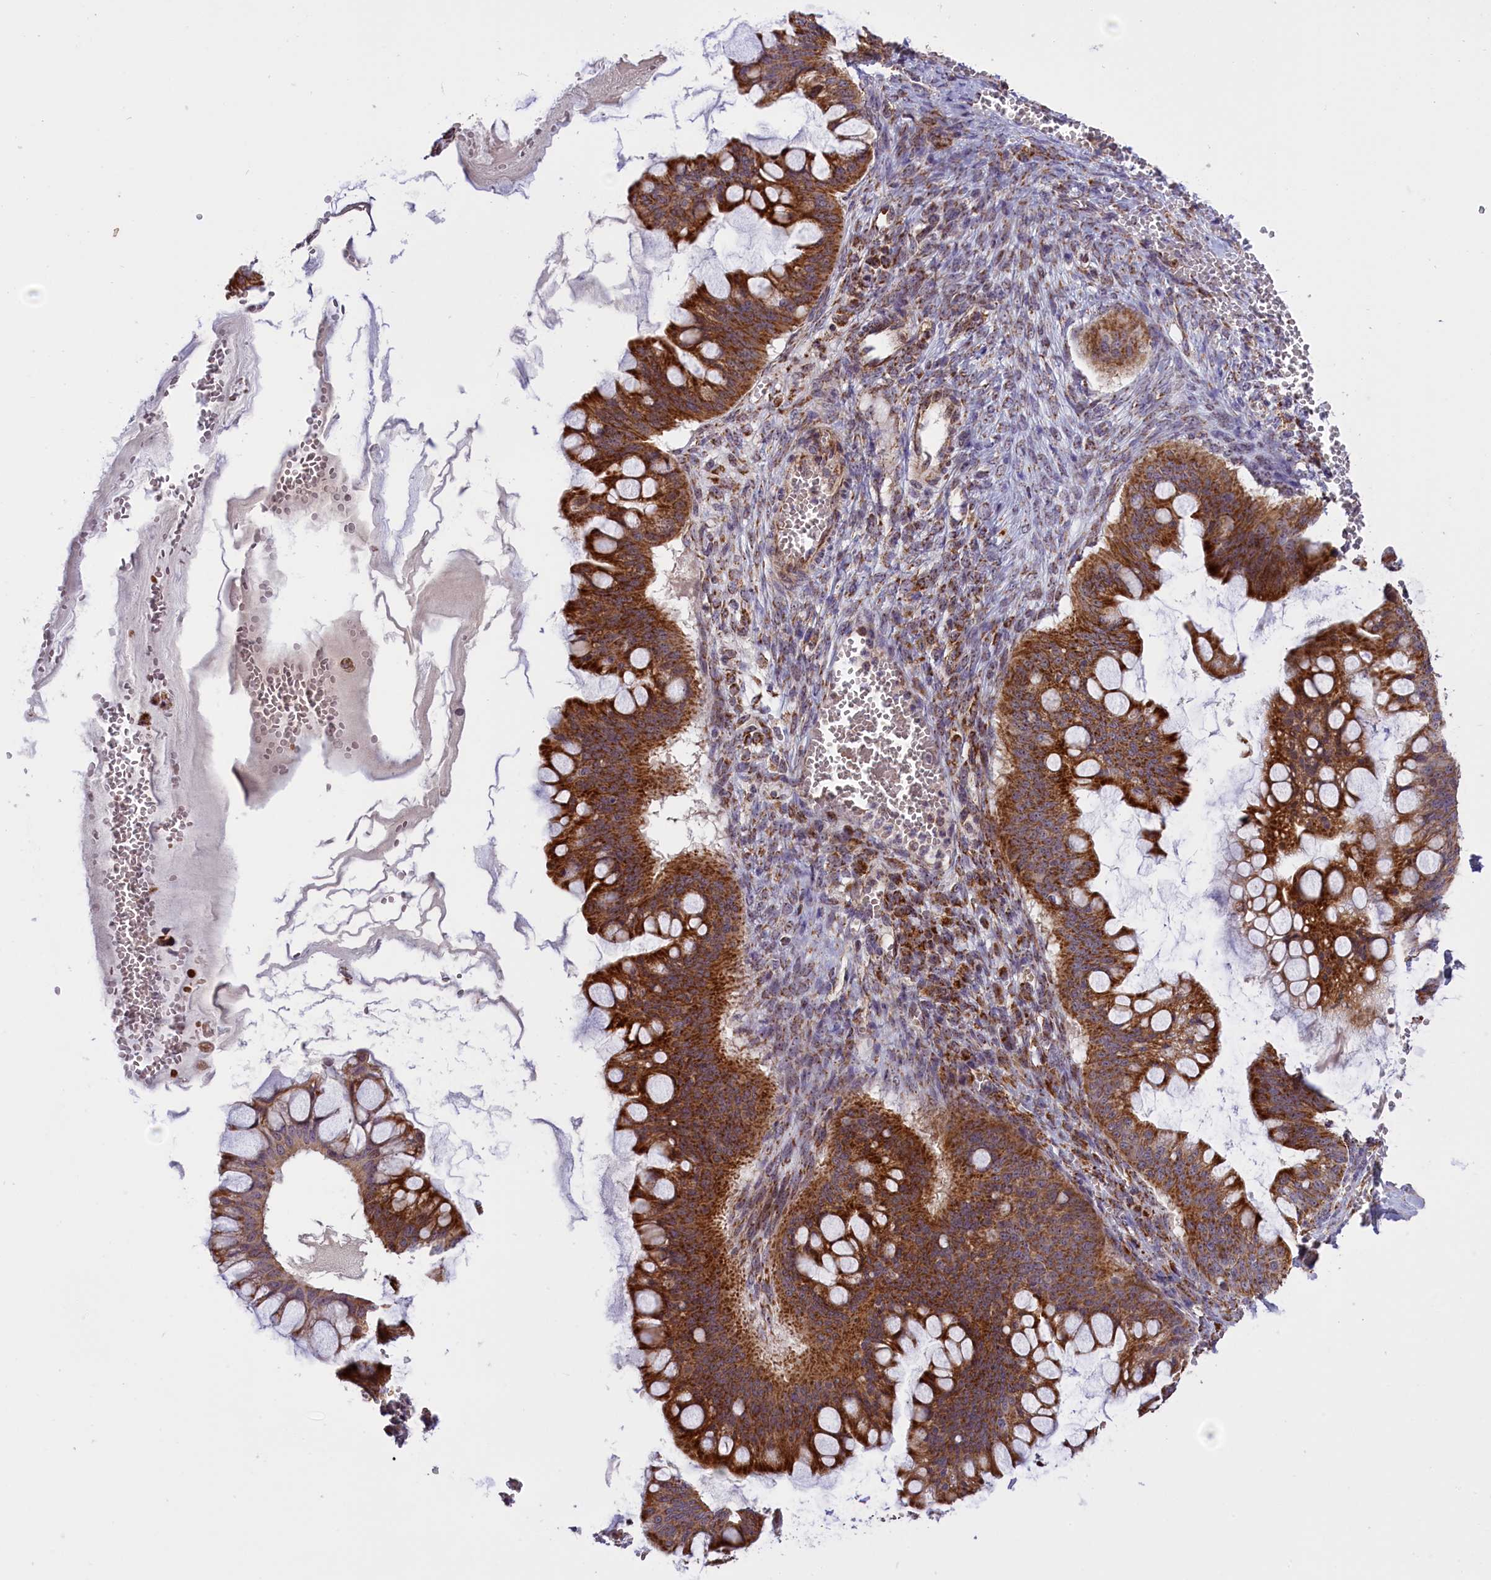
{"staining": {"intensity": "strong", "quantity": "25%-75%", "location": "cytoplasmic/membranous"}, "tissue": "ovarian cancer", "cell_type": "Tumor cells", "image_type": "cancer", "snomed": [{"axis": "morphology", "description": "Cystadenocarcinoma, mucinous, NOS"}, {"axis": "topography", "description": "Ovary"}], "caption": "Ovarian cancer (mucinous cystadenocarcinoma) was stained to show a protein in brown. There is high levels of strong cytoplasmic/membranous expression in approximately 25%-75% of tumor cells. (Brightfield microscopy of DAB IHC at high magnification).", "gene": "NDUFS5", "patient": {"sex": "female", "age": 73}}